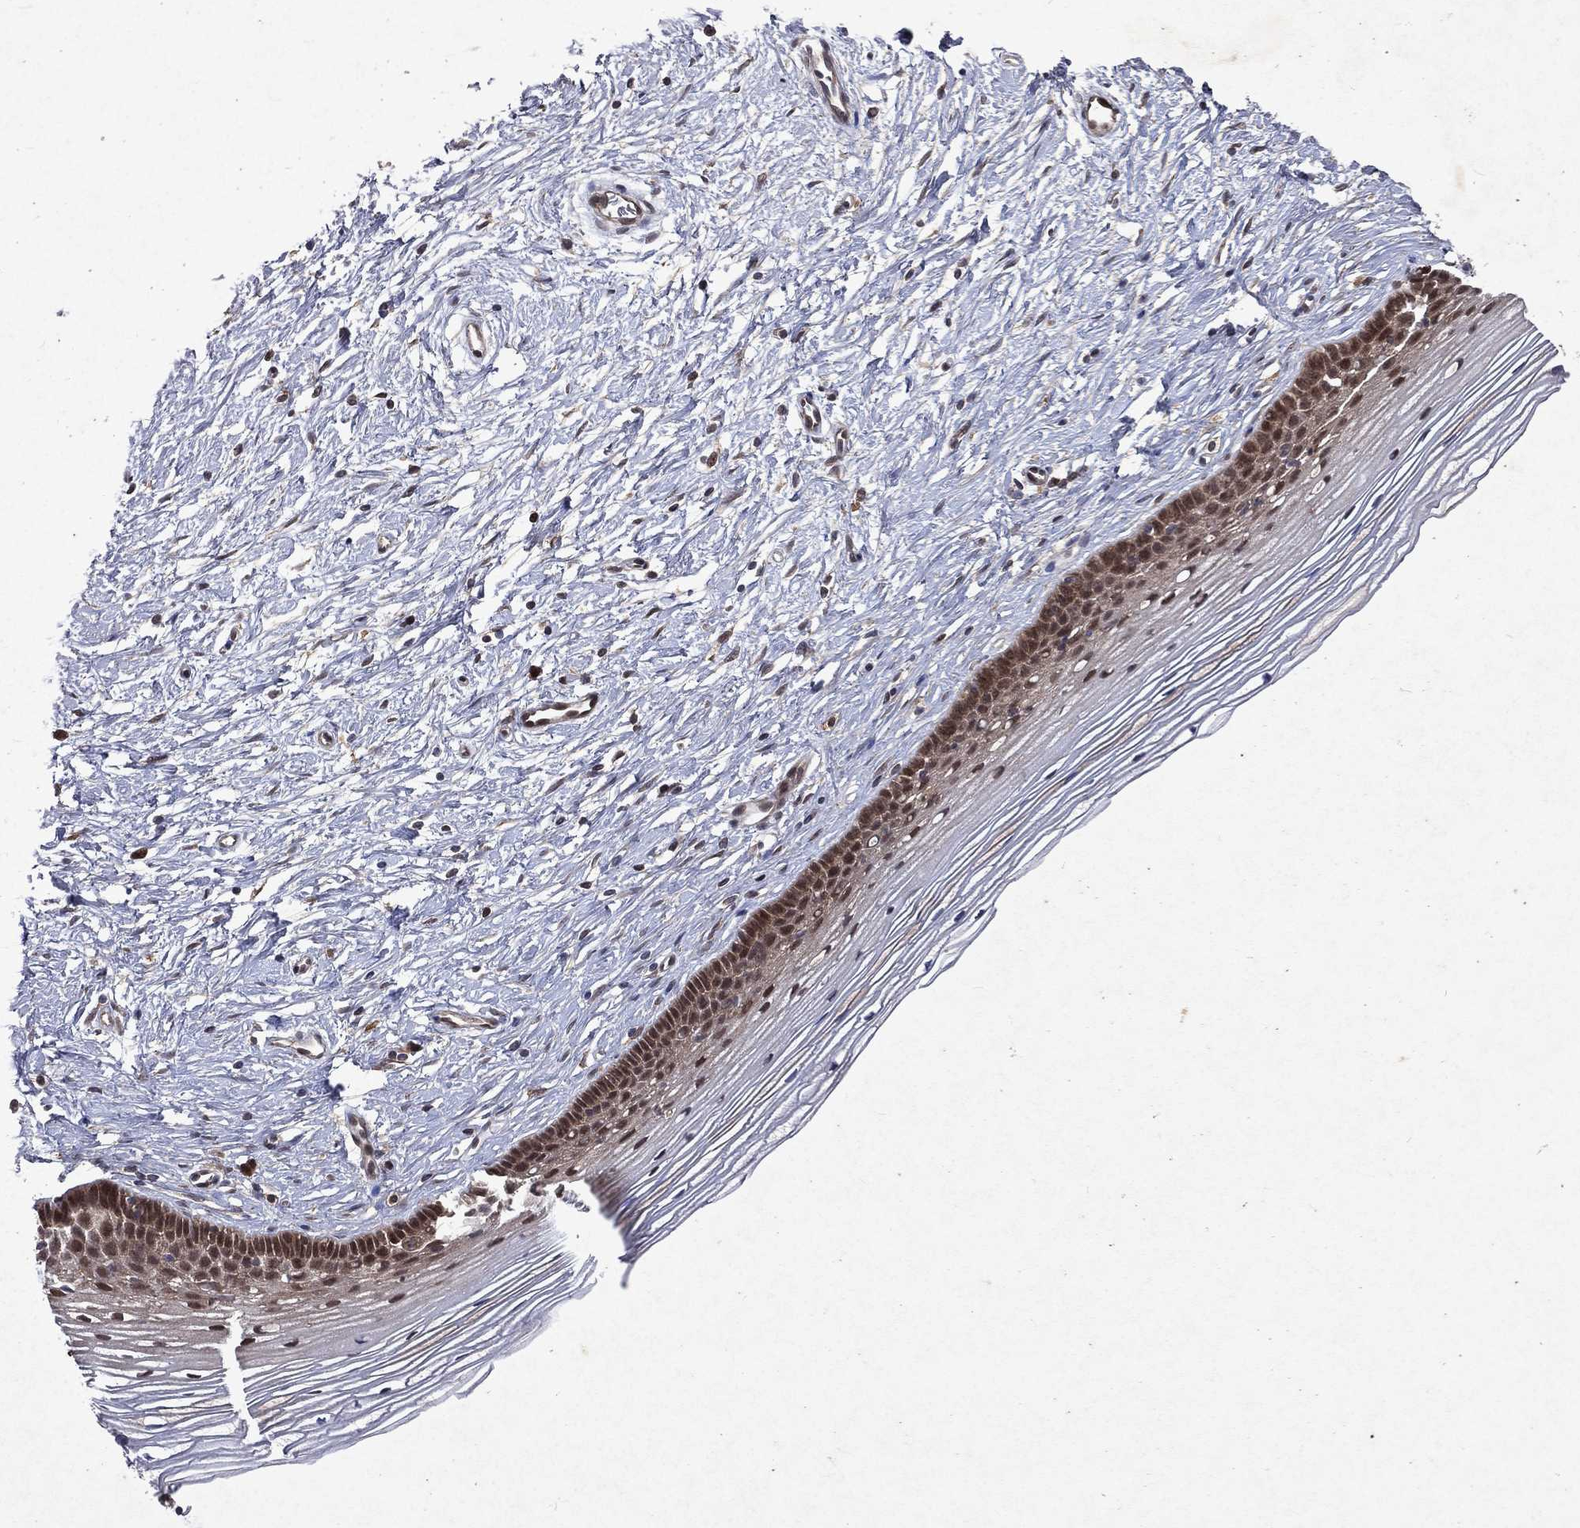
{"staining": {"intensity": "moderate", "quantity": ">75%", "location": "cytoplasmic/membranous,nuclear"}, "tissue": "cervix", "cell_type": "Glandular cells", "image_type": "normal", "snomed": [{"axis": "morphology", "description": "Normal tissue, NOS"}, {"axis": "topography", "description": "Cervix"}], "caption": "There is medium levels of moderate cytoplasmic/membranous,nuclear staining in glandular cells of benign cervix, as demonstrated by immunohistochemical staining (brown color).", "gene": "MTAP", "patient": {"sex": "female", "age": 39}}